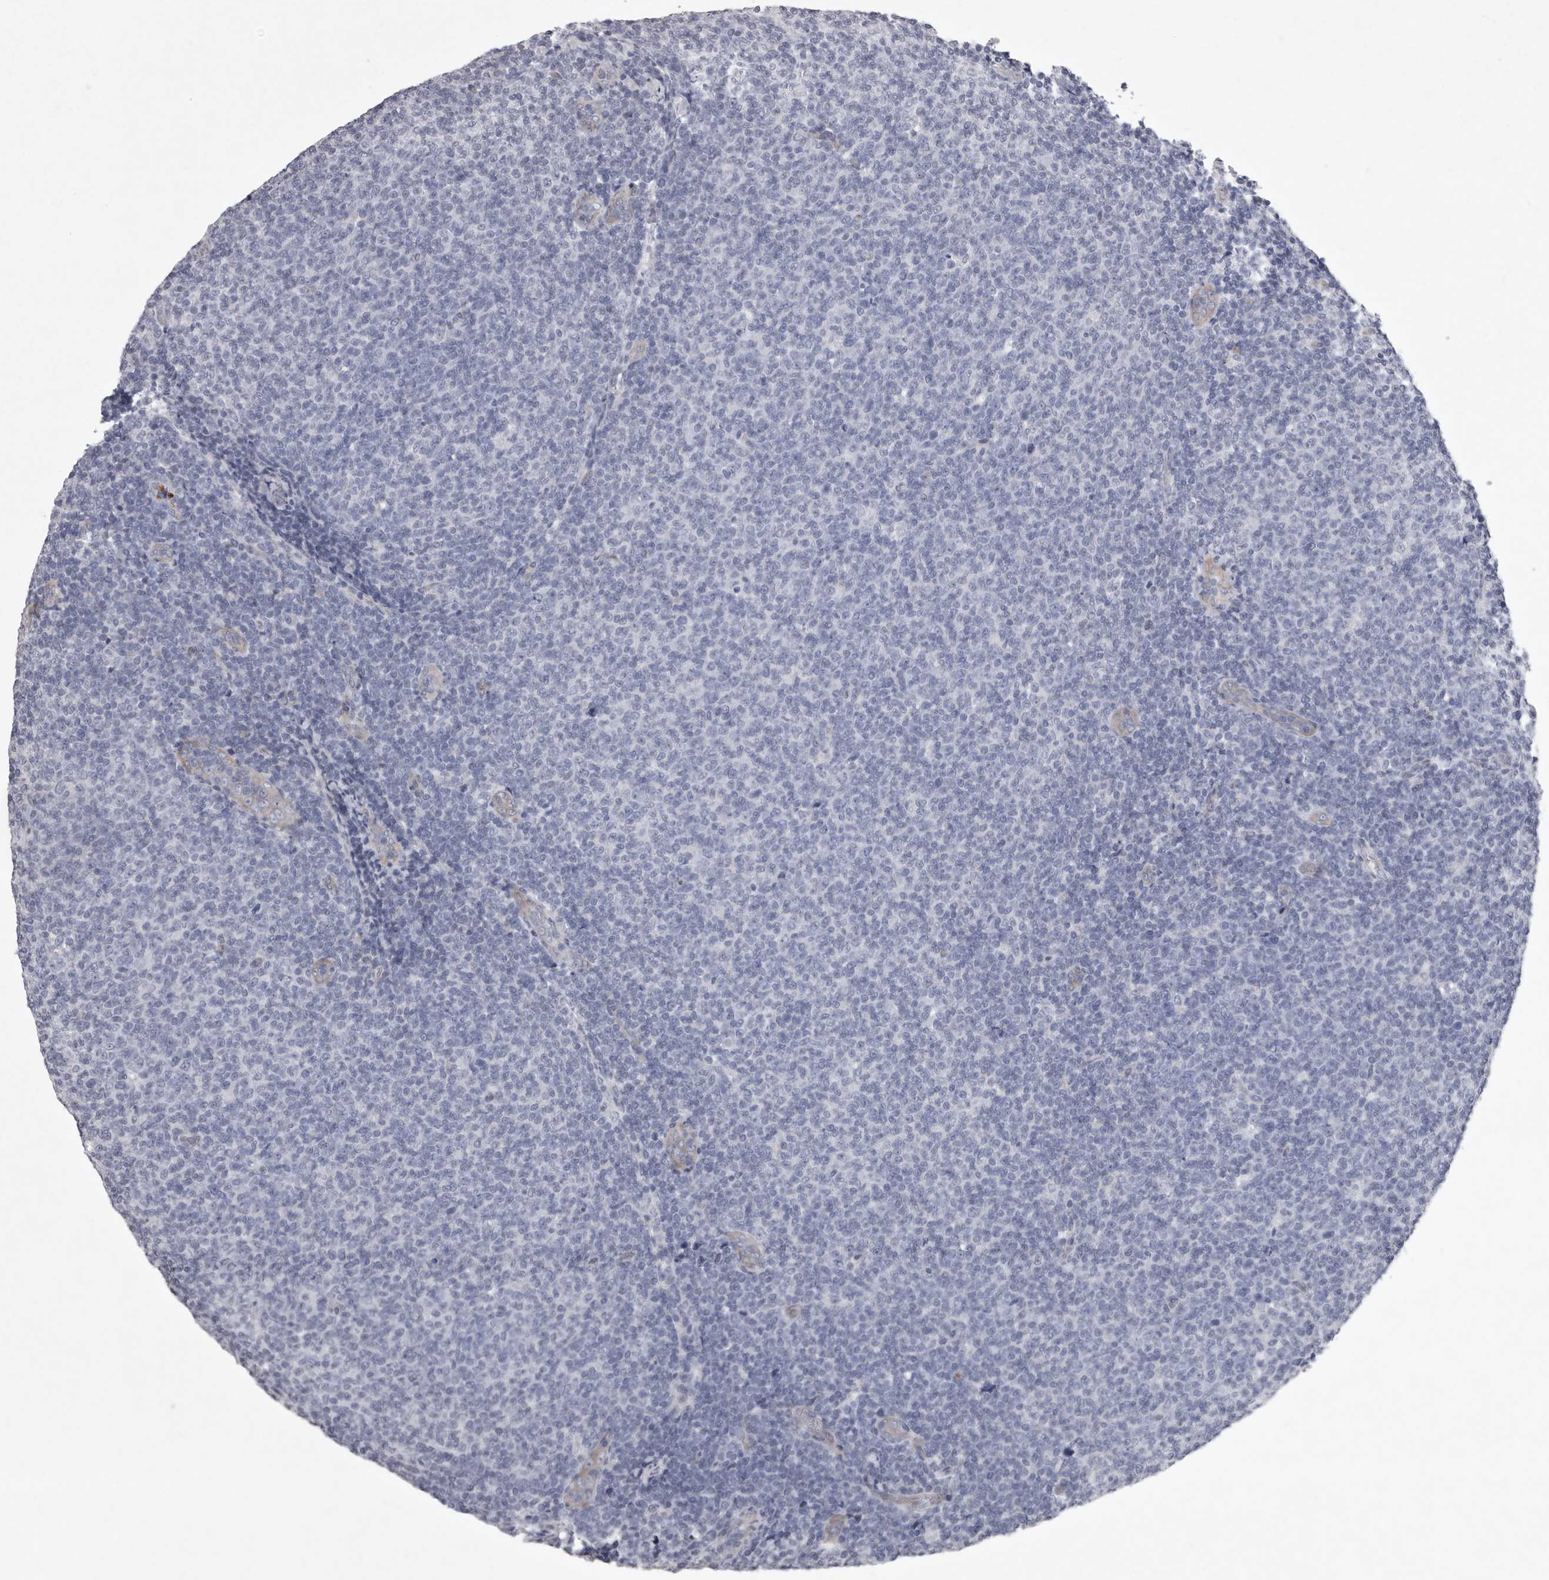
{"staining": {"intensity": "negative", "quantity": "none", "location": "none"}, "tissue": "lymphoma", "cell_type": "Tumor cells", "image_type": "cancer", "snomed": [{"axis": "morphology", "description": "Malignant lymphoma, non-Hodgkin's type, Low grade"}, {"axis": "topography", "description": "Lymph node"}], "caption": "Tumor cells show no significant expression in lymphoma.", "gene": "NKAIN4", "patient": {"sex": "male", "age": 66}}